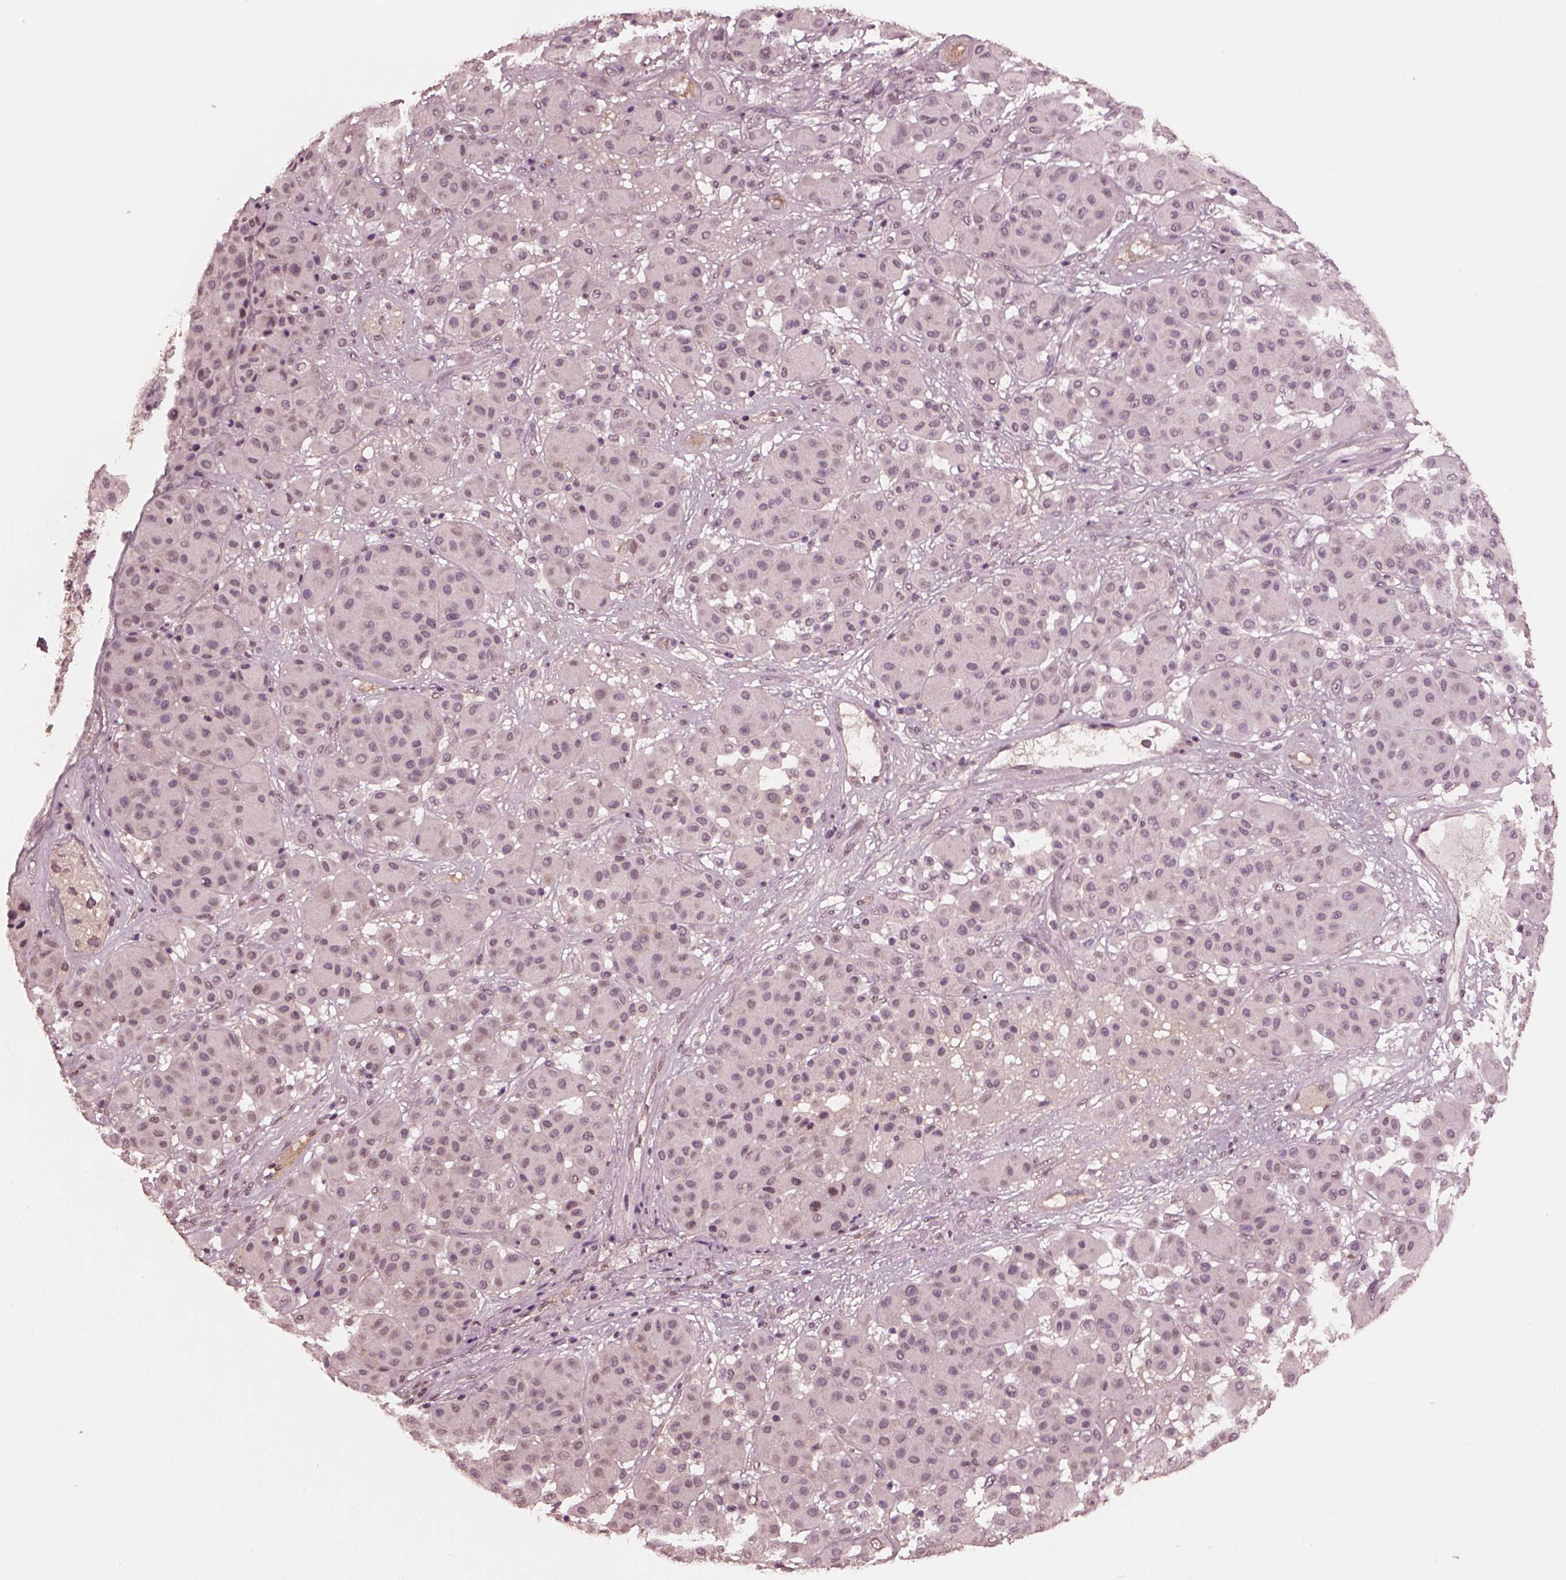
{"staining": {"intensity": "negative", "quantity": "none", "location": "none"}, "tissue": "melanoma", "cell_type": "Tumor cells", "image_type": "cancer", "snomed": [{"axis": "morphology", "description": "Malignant melanoma, Metastatic site"}, {"axis": "topography", "description": "Smooth muscle"}], "caption": "A high-resolution image shows immunohistochemistry staining of melanoma, which reveals no significant expression in tumor cells.", "gene": "IL18RAP", "patient": {"sex": "male", "age": 41}}